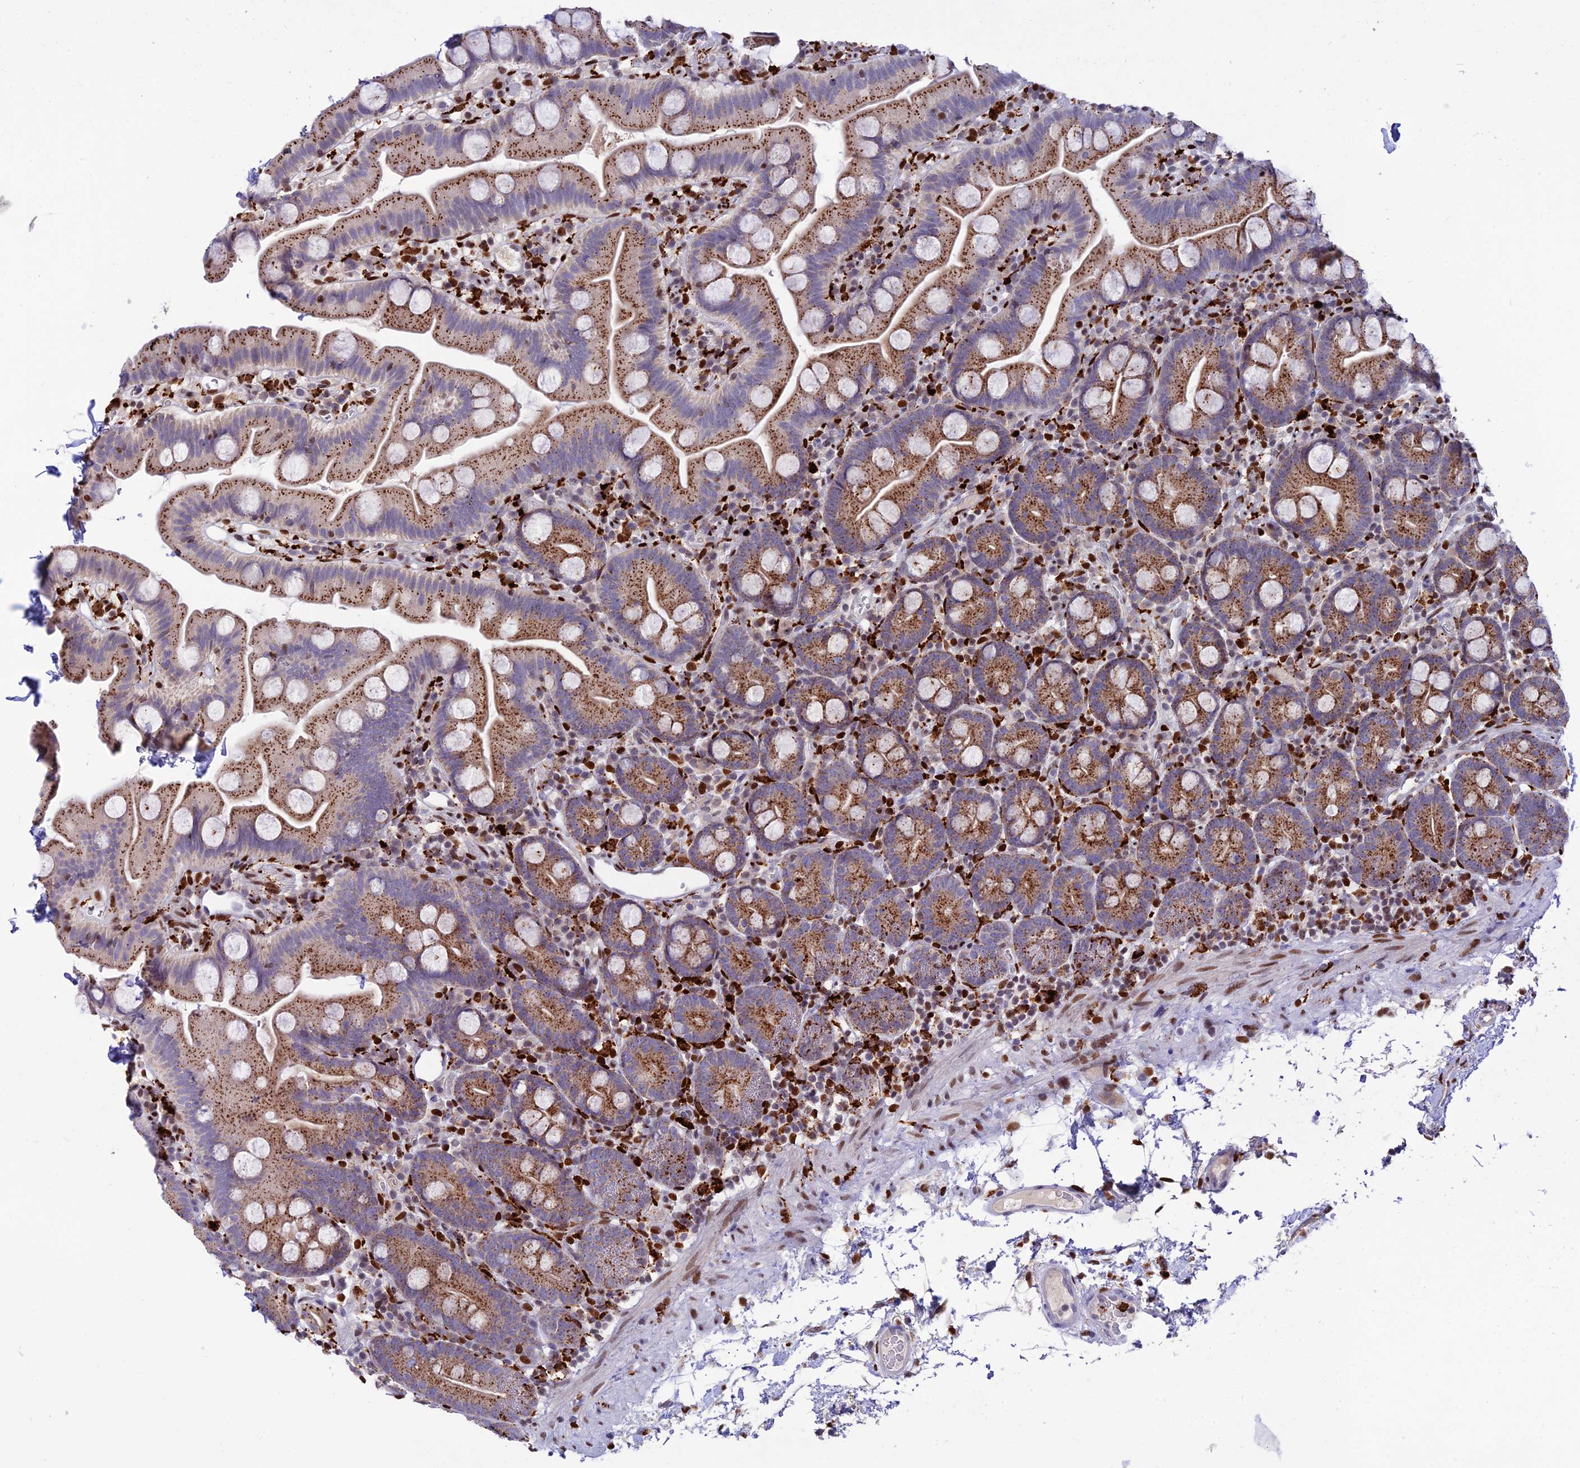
{"staining": {"intensity": "moderate", "quantity": ">75%", "location": "cytoplasmic/membranous"}, "tissue": "small intestine", "cell_type": "Glandular cells", "image_type": "normal", "snomed": [{"axis": "morphology", "description": "Normal tissue, NOS"}, {"axis": "topography", "description": "Small intestine"}], "caption": "Immunohistochemistry (IHC) histopathology image of unremarkable human small intestine stained for a protein (brown), which displays medium levels of moderate cytoplasmic/membranous positivity in approximately >75% of glandular cells.", "gene": "HIC1", "patient": {"sex": "female", "age": 68}}